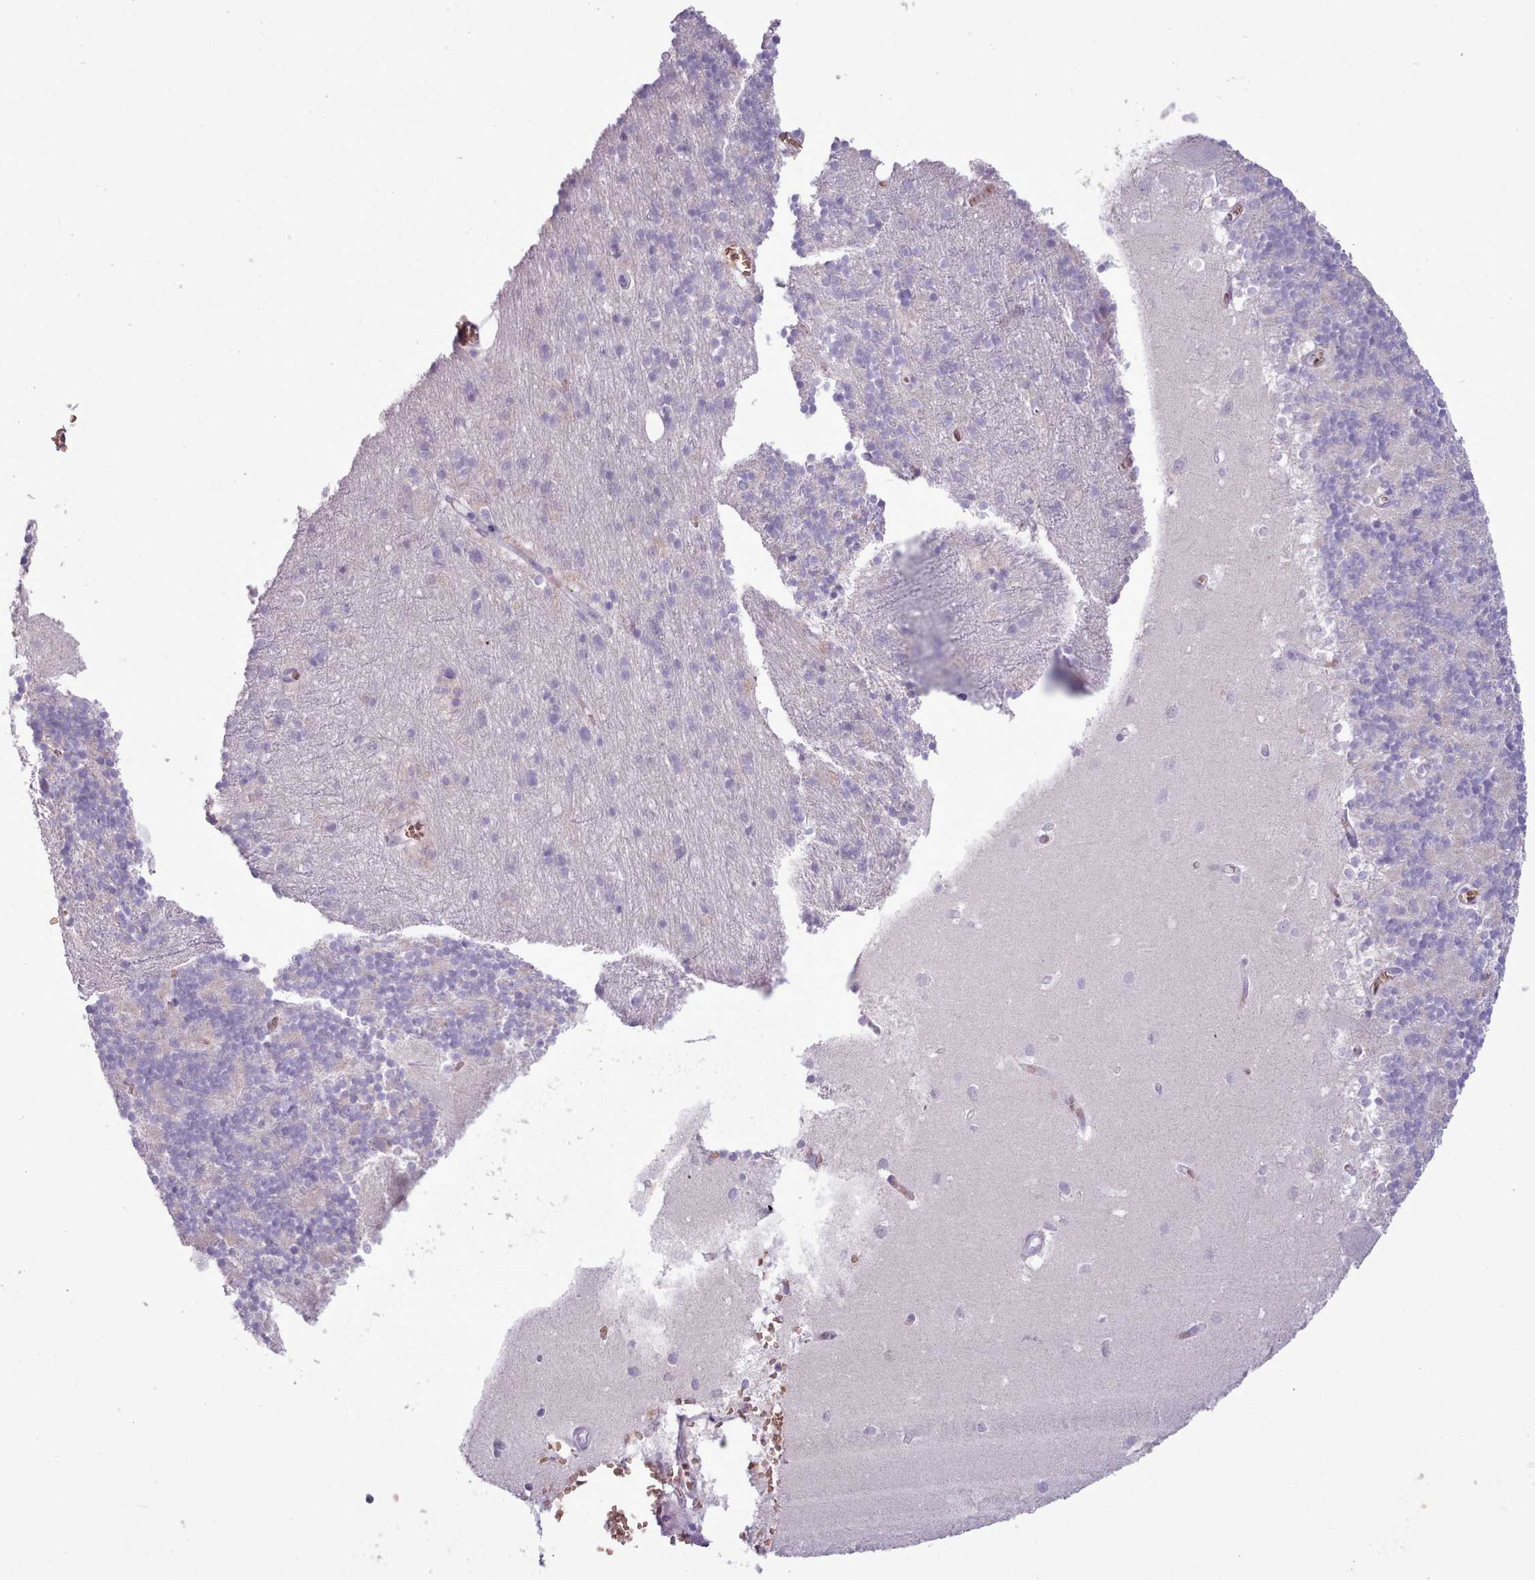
{"staining": {"intensity": "negative", "quantity": "none", "location": "none"}, "tissue": "cerebellum", "cell_type": "Cells in granular layer", "image_type": "normal", "snomed": [{"axis": "morphology", "description": "Normal tissue, NOS"}, {"axis": "topography", "description": "Cerebellum"}], "caption": "IHC micrograph of normal cerebellum stained for a protein (brown), which reveals no expression in cells in granular layer. (IHC, brightfield microscopy, high magnification).", "gene": "AK4P3", "patient": {"sex": "male", "age": 54}}